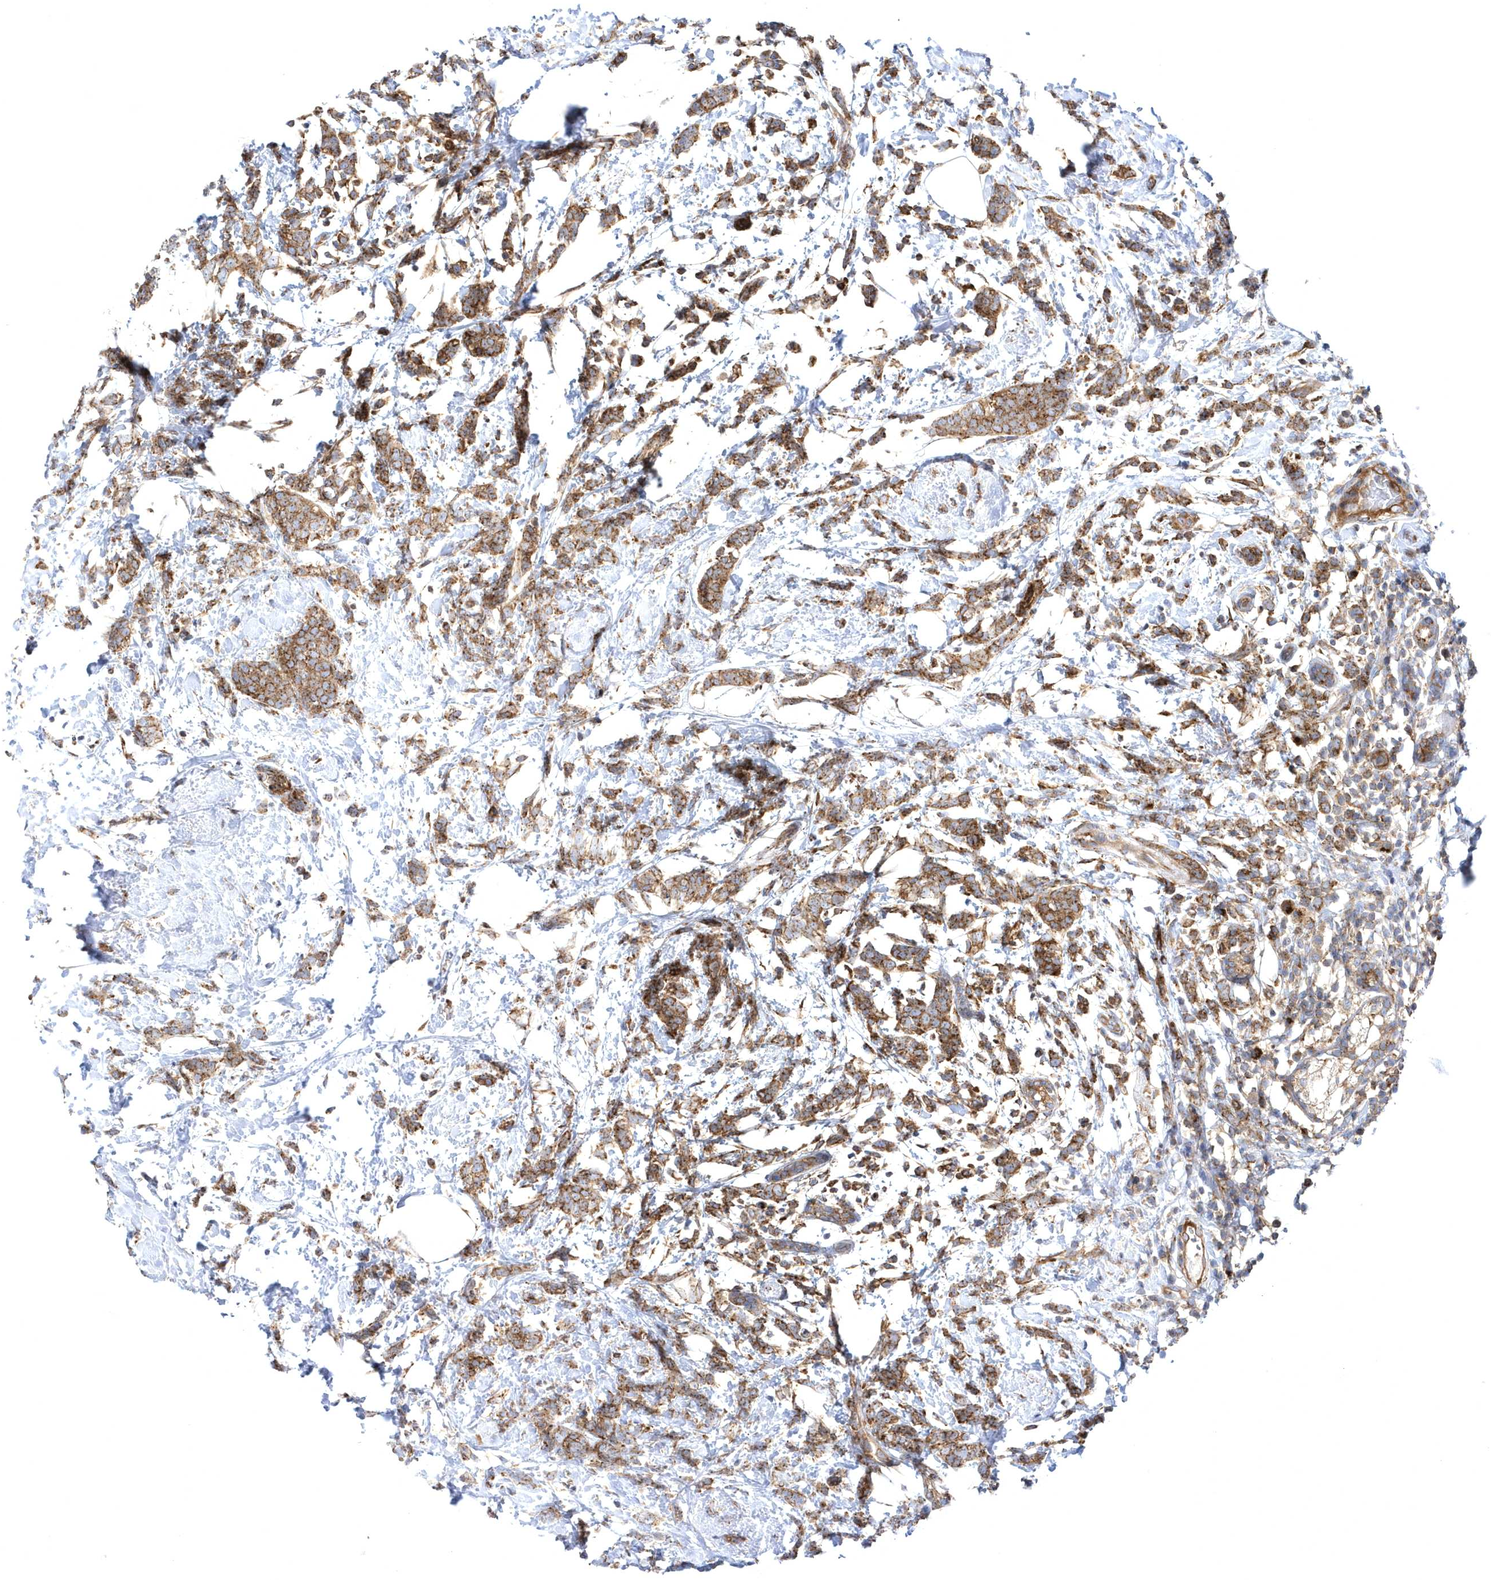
{"staining": {"intensity": "moderate", "quantity": ">75%", "location": "cytoplasmic/membranous"}, "tissue": "breast cancer", "cell_type": "Tumor cells", "image_type": "cancer", "snomed": [{"axis": "morphology", "description": "Lobular carcinoma"}, {"axis": "topography", "description": "Breast"}], "caption": "Immunohistochemical staining of lobular carcinoma (breast) demonstrates moderate cytoplasmic/membranous protein staining in about >75% of tumor cells.", "gene": "COPB2", "patient": {"sex": "female", "age": 58}}